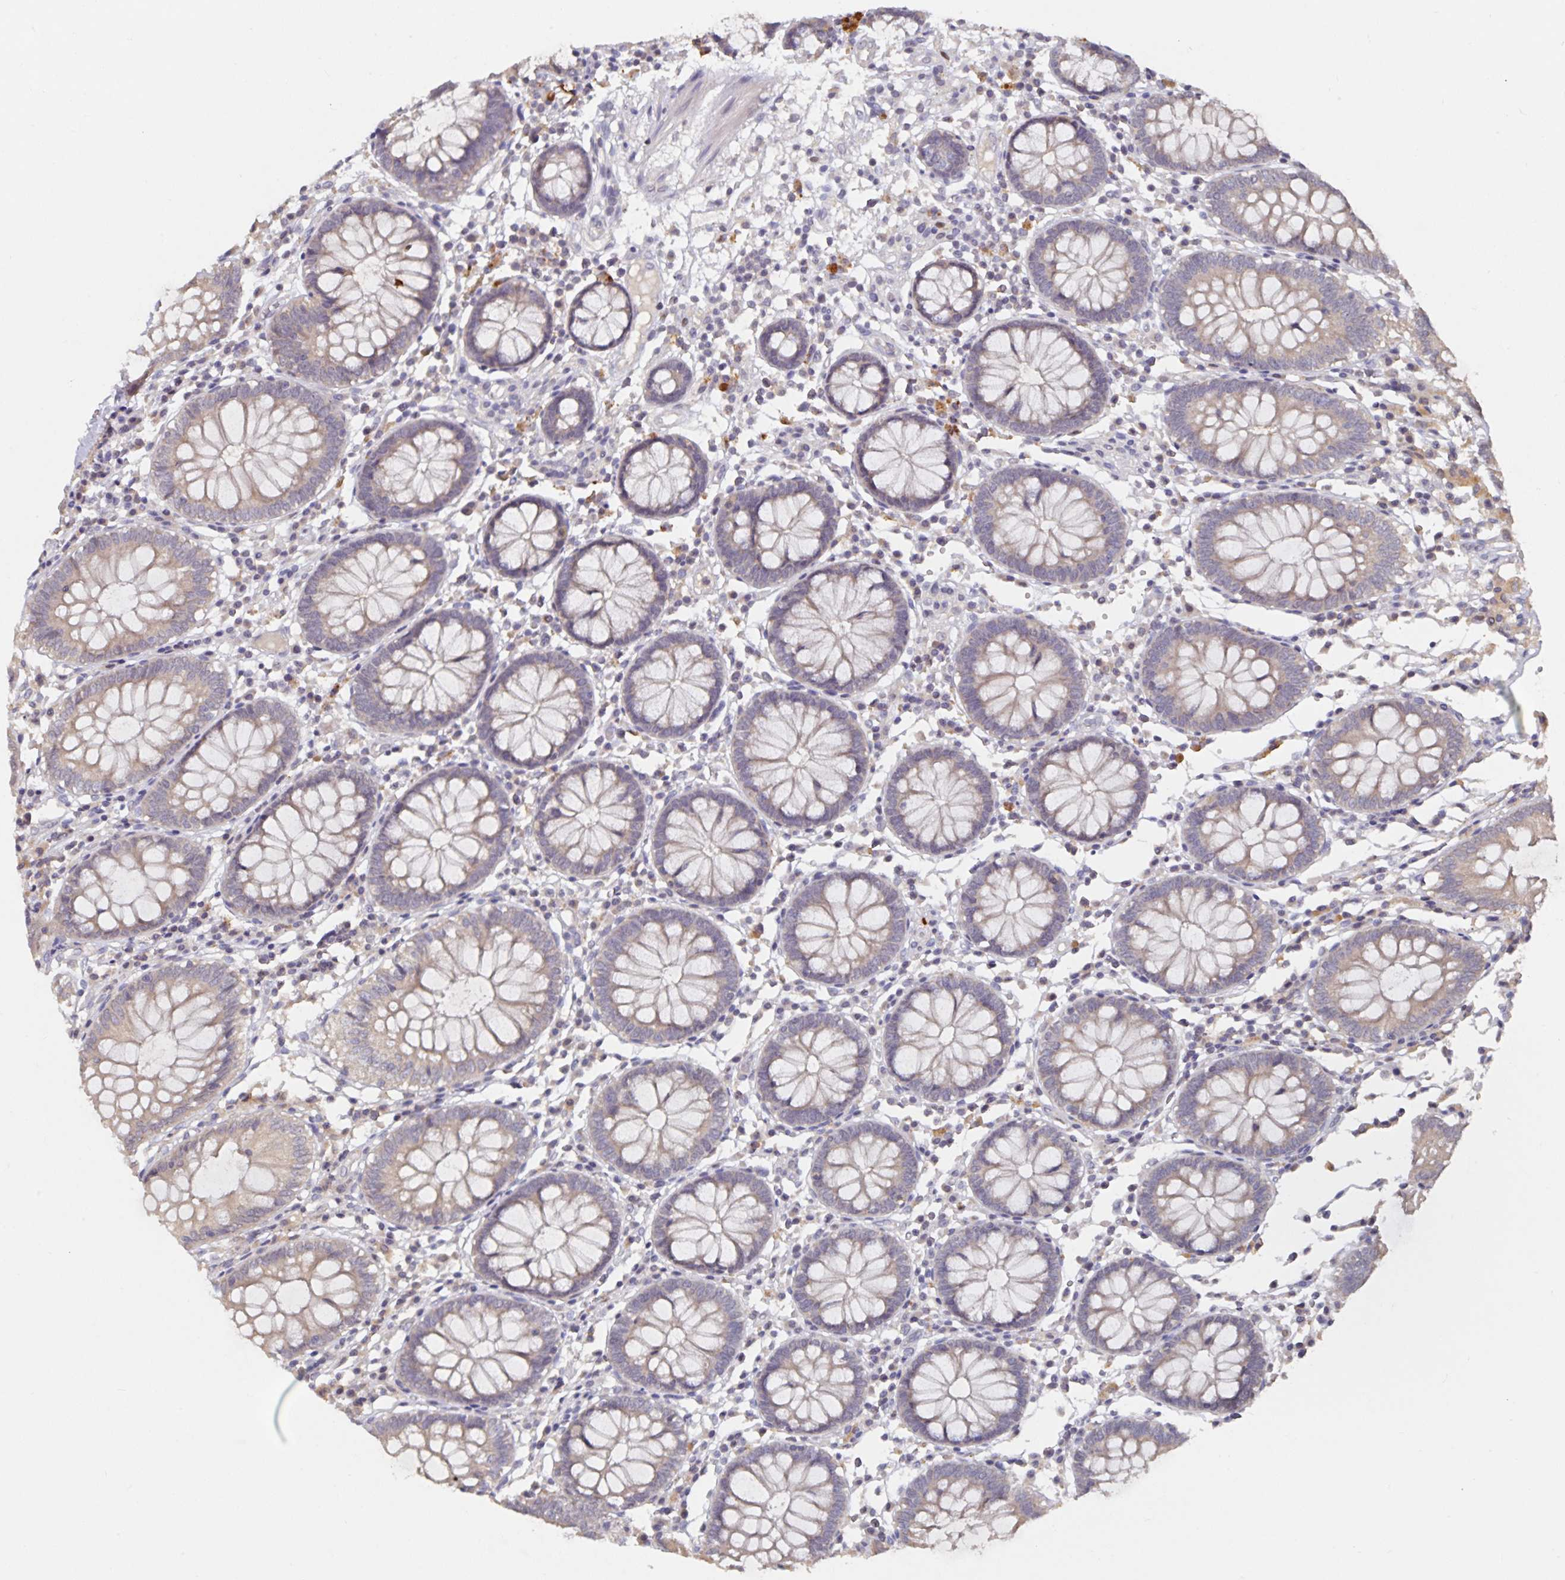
{"staining": {"intensity": "negative", "quantity": "none", "location": "none"}, "tissue": "colon", "cell_type": "Endothelial cells", "image_type": "normal", "snomed": [{"axis": "morphology", "description": "Normal tissue, NOS"}, {"axis": "morphology", "description": "Adenocarcinoma, NOS"}, {"axis": "topography", "description": "Colon"}], "caption": "The IHC histopathology image has no significant staining in endothelial cells of colon.", "gene": "HEPN1", "patient": {"sex": "male", "age": 83}}